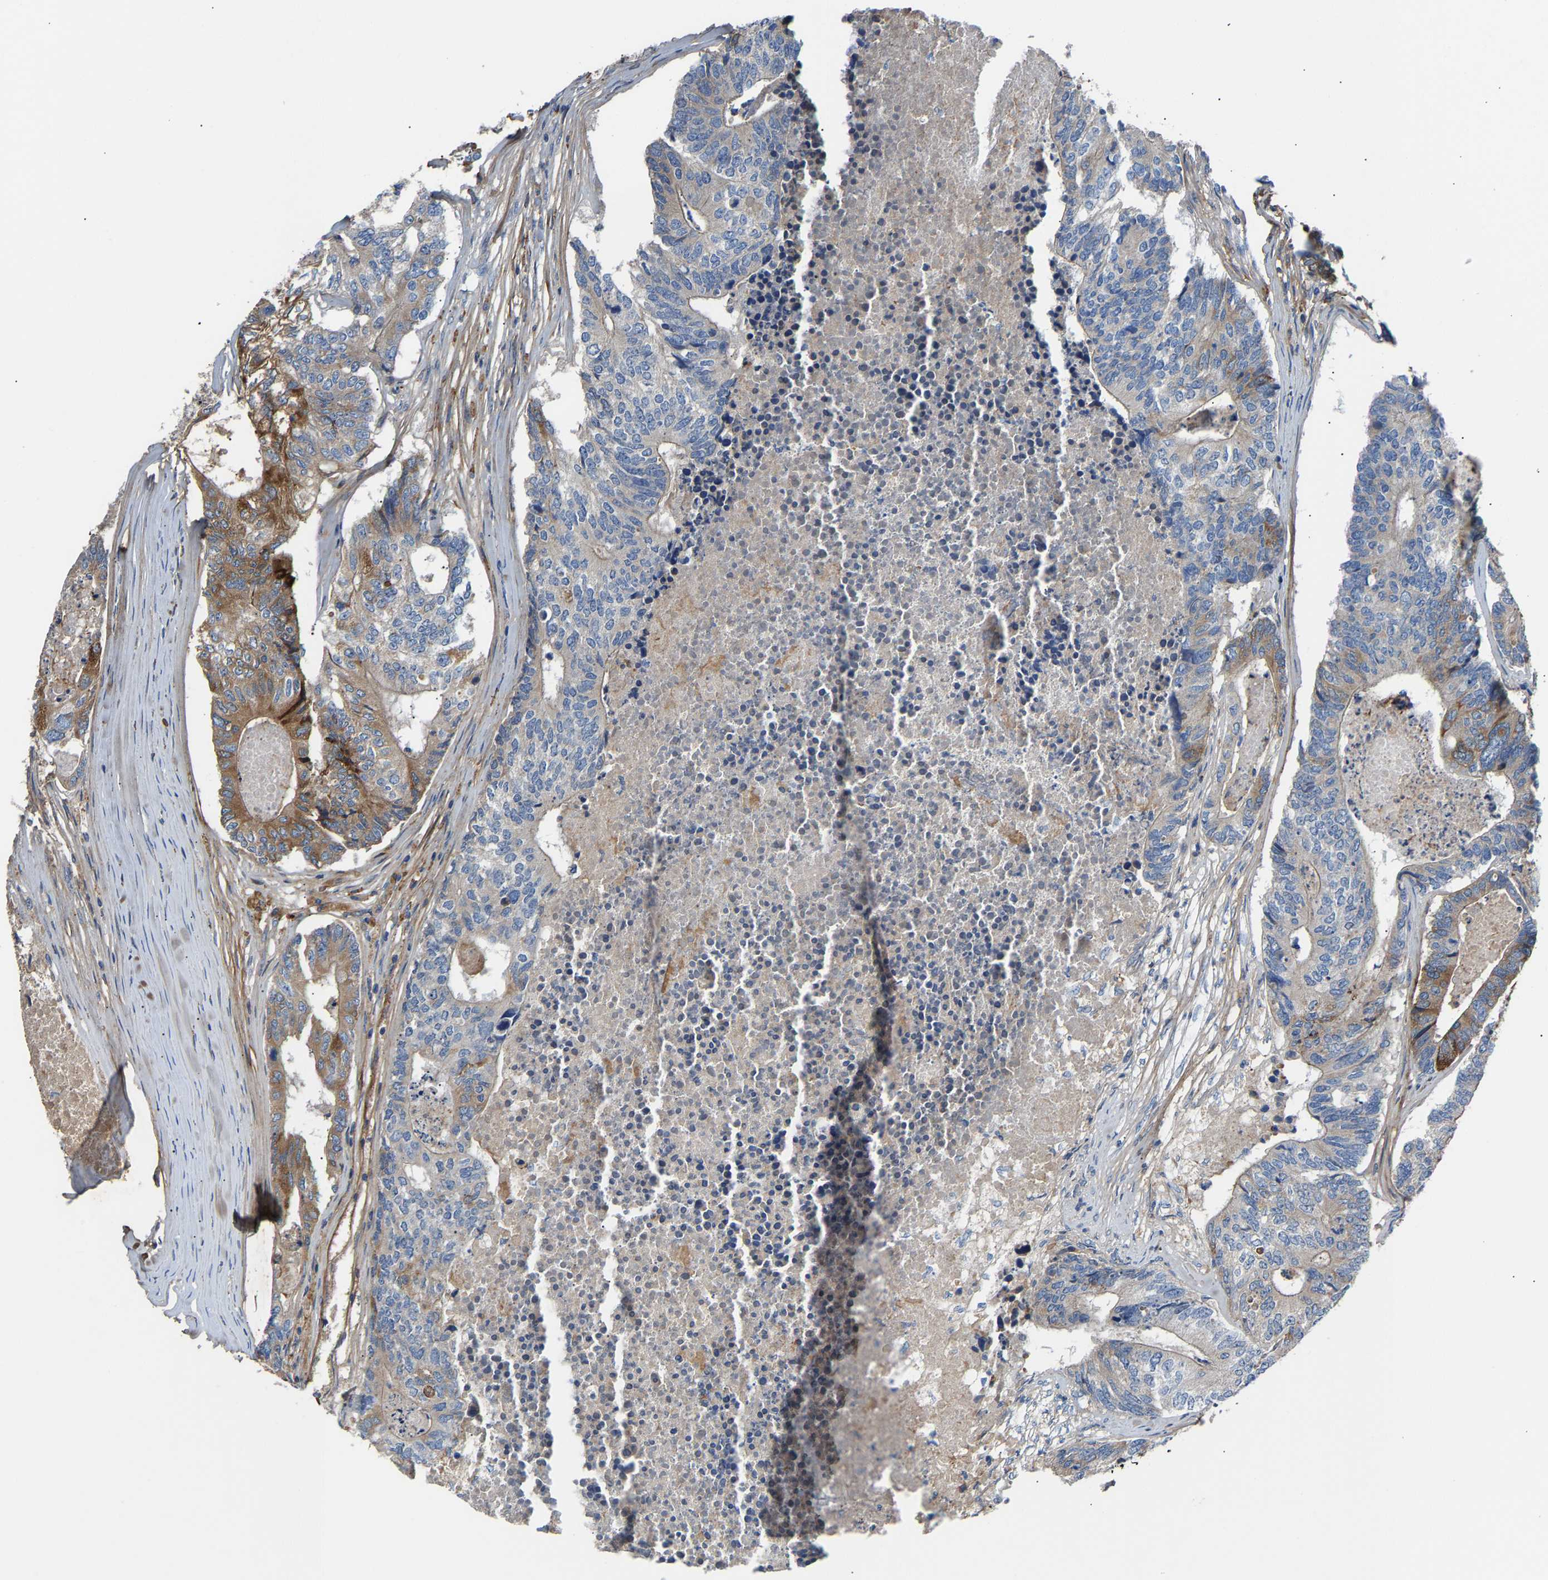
{"staining": {"intensity": "moderate", "quantity": "<25%", "location": "cytoplasmic/membranous"}, "tissue": "colorectal cancer", "cell_type": "Tumor cells", "image_type": "cancer", "snomed": [{"axis": "morphology", "description": "Adenocarcinoma, NOS"}, {"axis": "topography", "description": "Colon"}], "caption": "Adenocarcinoma (colorectal) stained for a protein (brown) demonstrates moderate cytoplasmic/membranous positive staining in approximately <25% of tumor cells.", "gene": "CCDC171", "patient": {"sex": "female", "age": 67}}